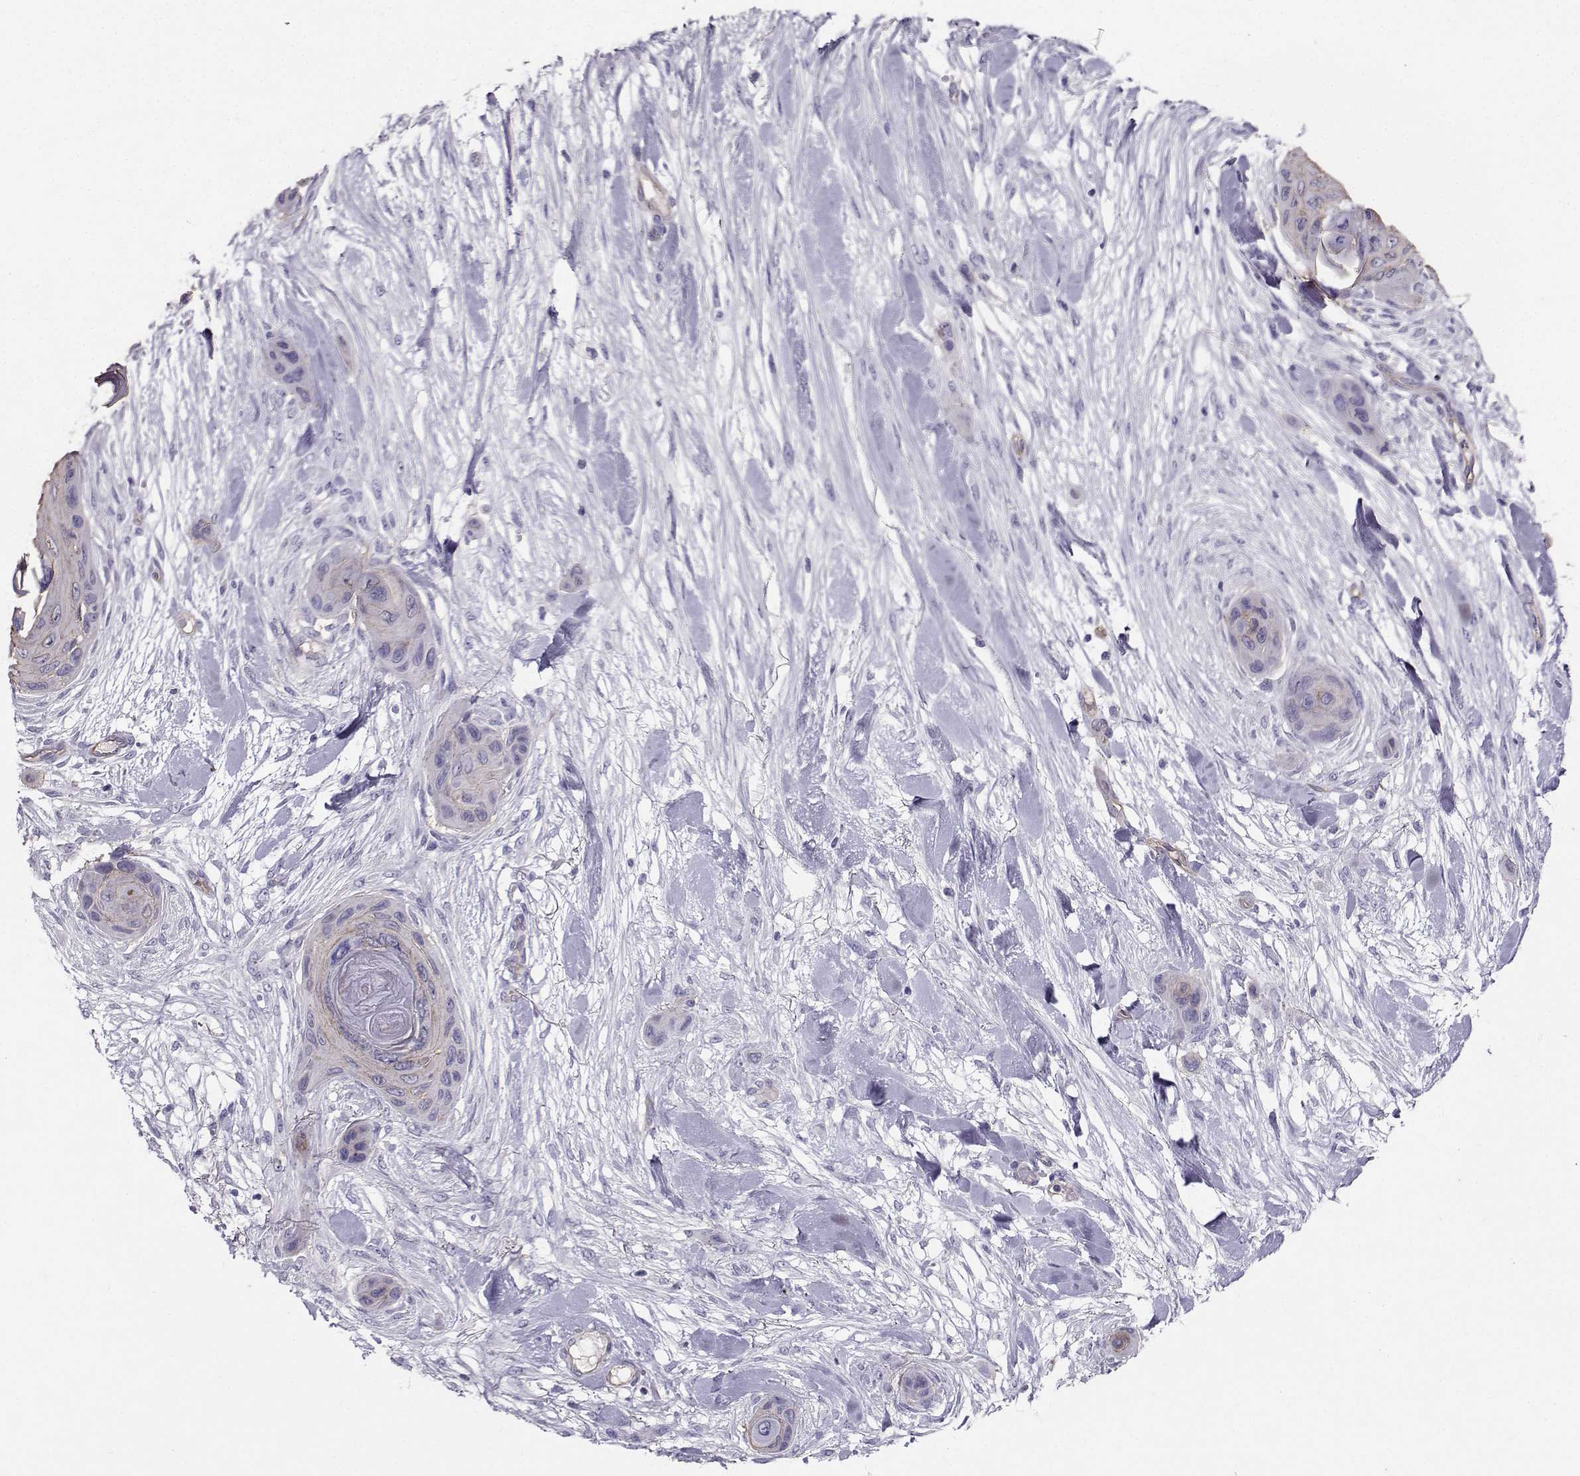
{"staining": {"intensity": "weak", "quantity": "<25%", "location": "cytoplasmic/membranous"}, "tissue": "skin cancer", "cell_type": "Tumor cells", "image_type": "cancer", "snomed": [{"axis": "morphology", "description": "Squamous cell carcinoma, NOS"}, {"axis": "topography", "description": "Skin"}], "caption": "This is an IHC image of skin cancer. There is no staining in tumor cells.", "gene": "CLUL1", "patient": {"sex": "male", "age": 82}}